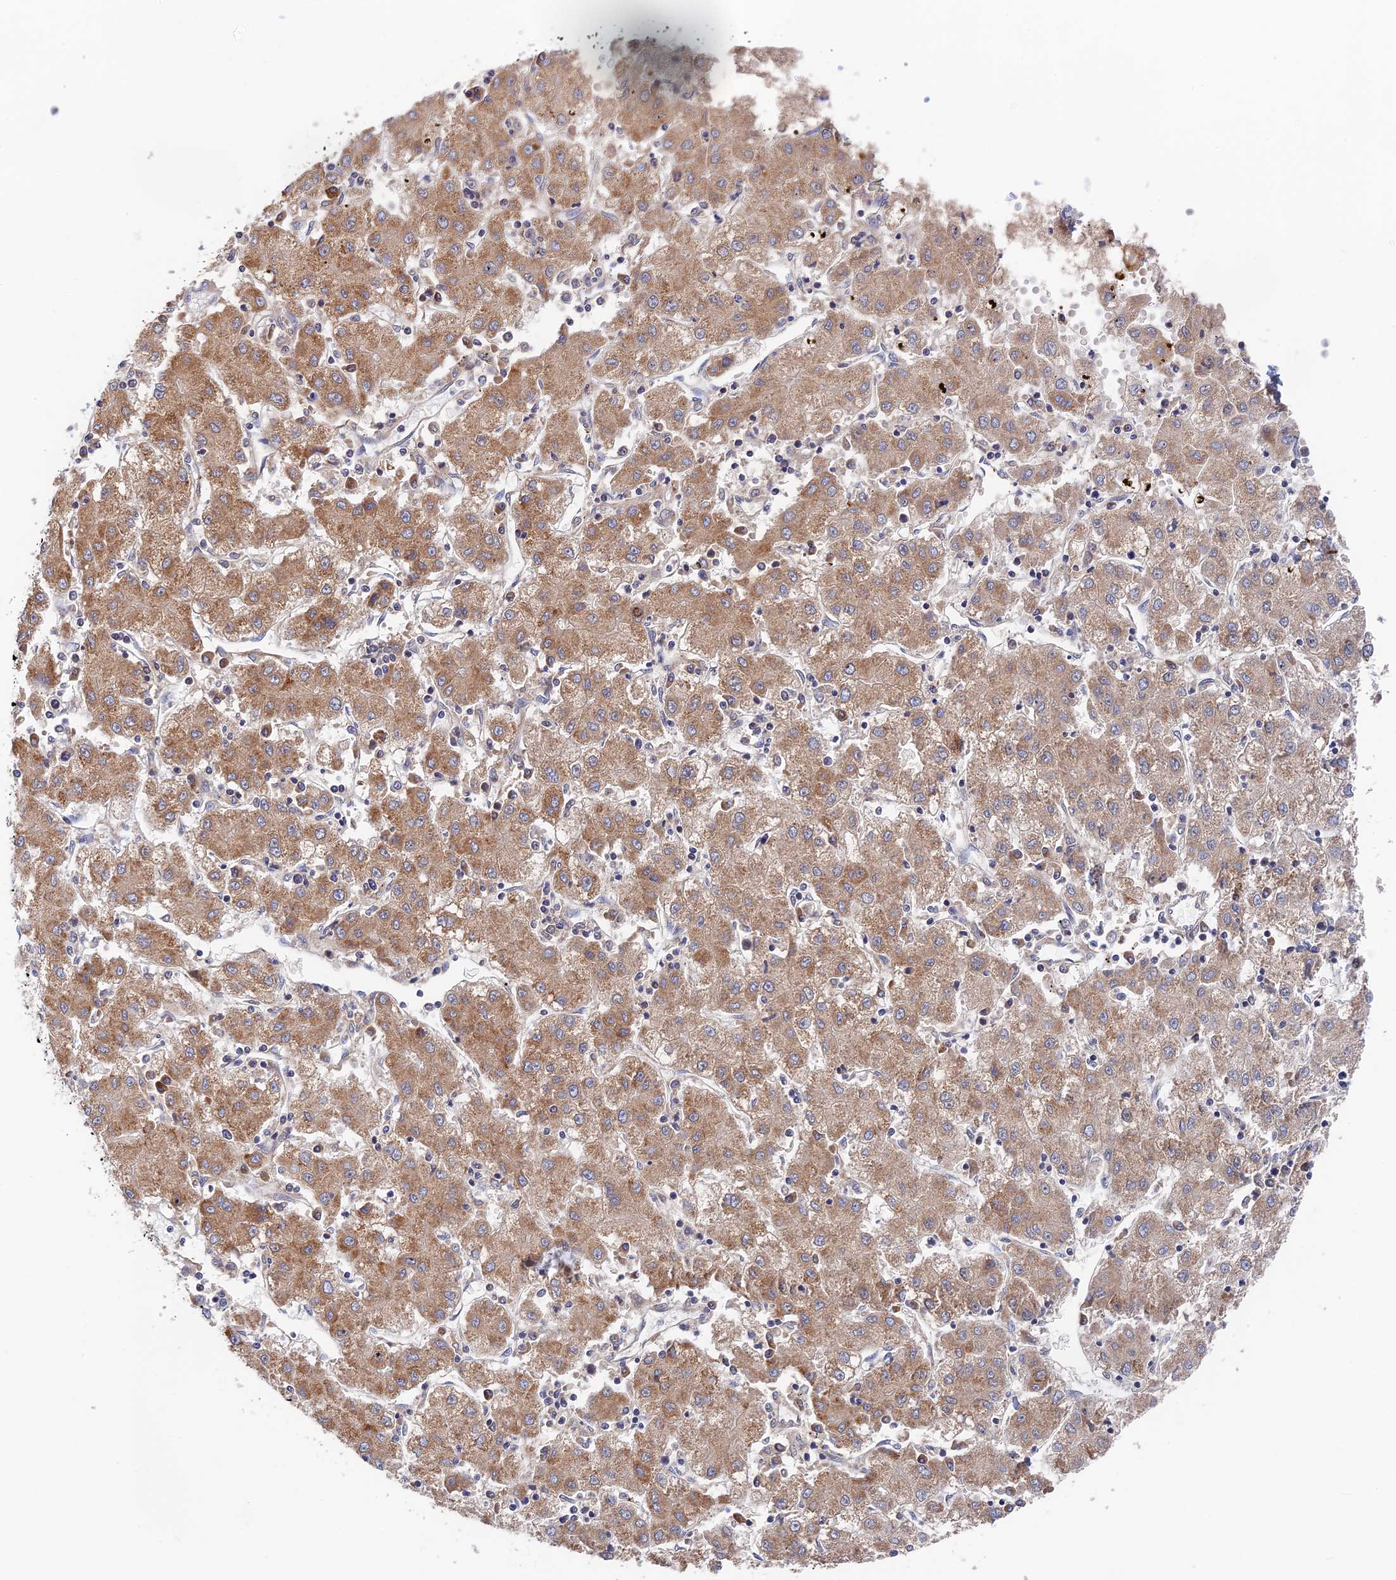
{"staining": {"intensity": "moderate", "quantity": ">75%", "location": "cytoplasmic/membranous"}, "tissue": "liver cancer", "cell_type": "Tumor cells", "image_type": "cancer", "snomed": [{"axis": "morphology", "description": "Carcinoma, Hepatocellular, NOS"}, {"axis": "topography", "description": "Liver"}], "caption": "This photomicrograph displays IHC staining of liver hepatocellular carcinoma, with medium moderate cytoplasmic/membranous expression in about >75% of tumor cells.", "gene": "ZNF320", "patient": {"sex": "male", "age": 72}}